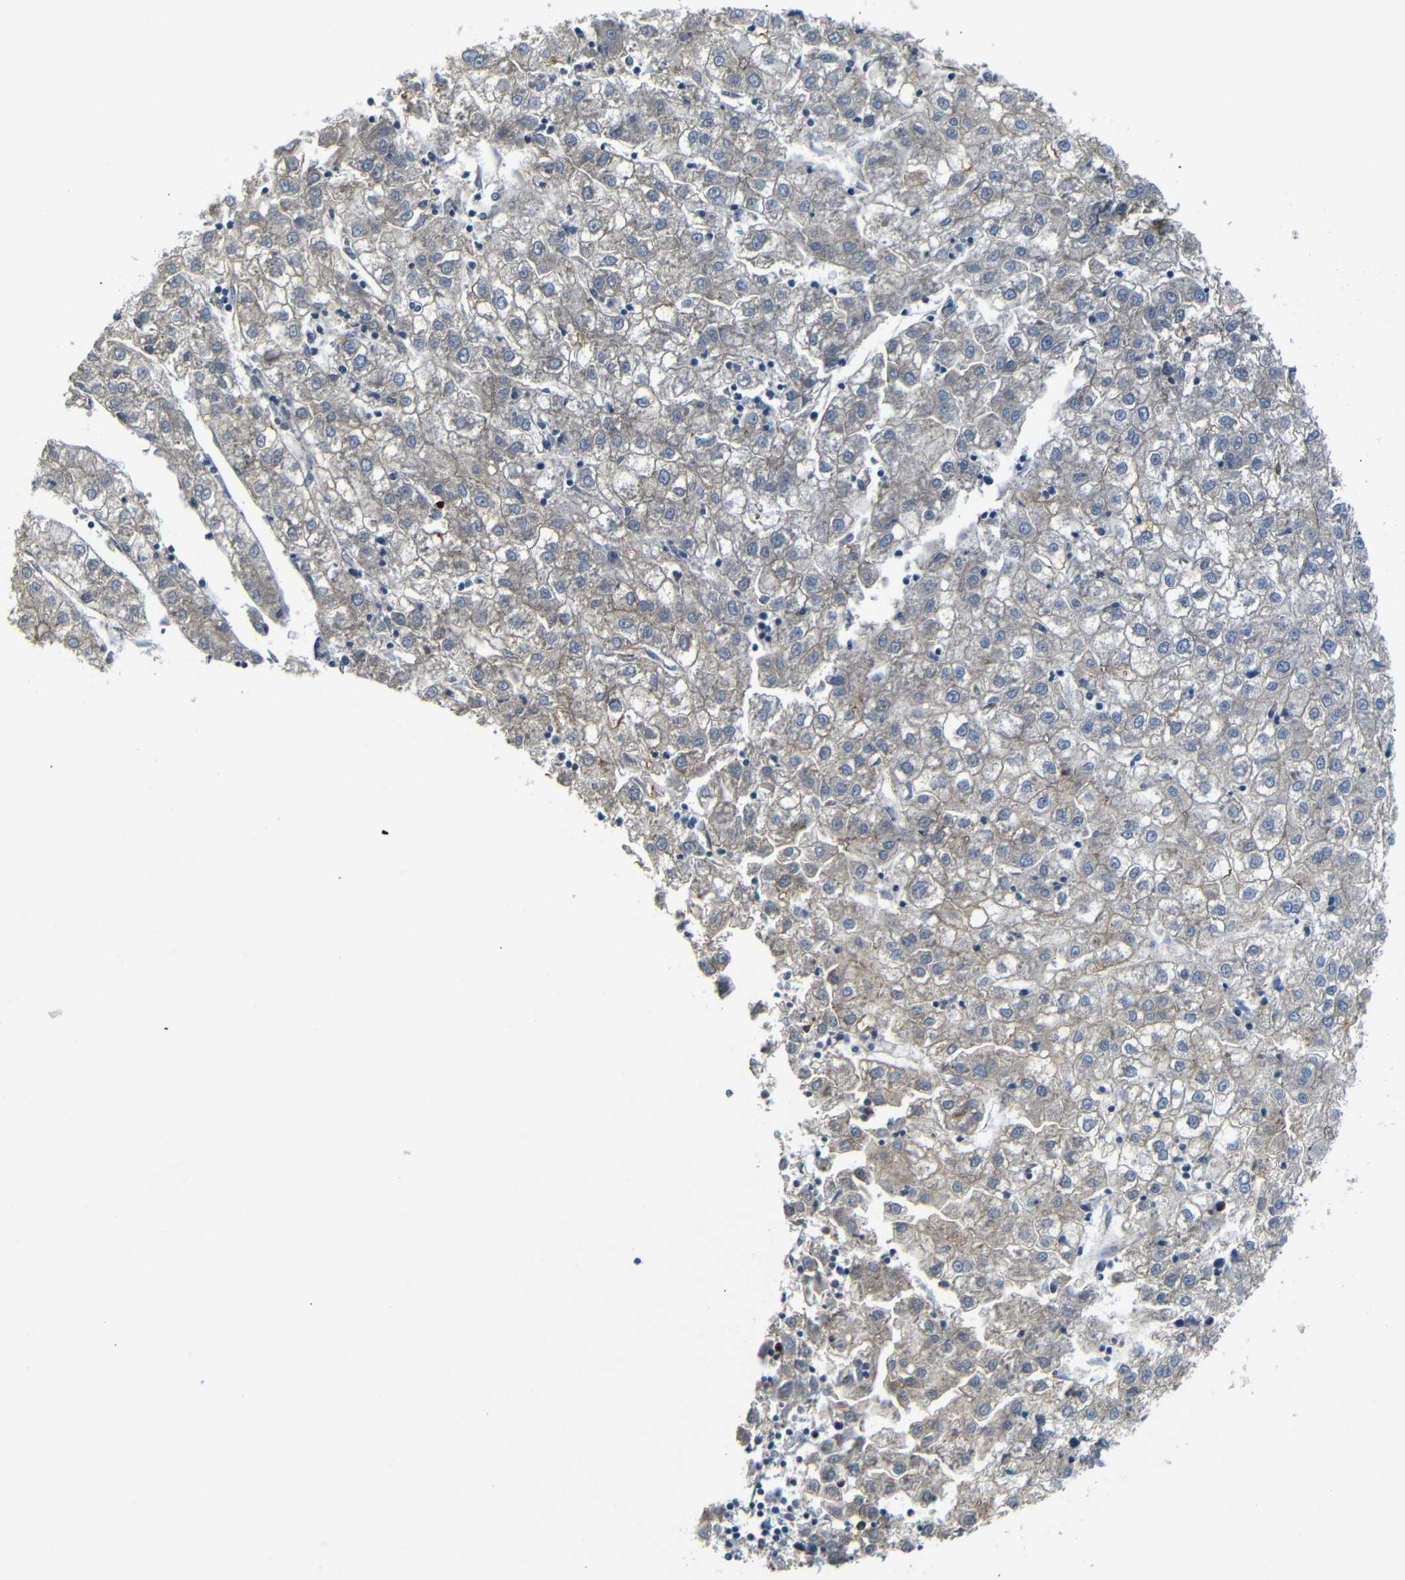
{"staining": {"intensity": "negative", "quantity": "none", "location": "none"}, "tissue": "liver cancer", "cell_type": "Tumor cells", "image_type": "cancer", "snomed": [{"axis": "morphology", "description": "Carcinoma, Hepatocellular, NOS"}, {"axis": "topography", "description": "Liver"}], "caption": "This is a micrograph of immunohistochemistry (IHC) staining of liver cancer, which shows no expression in tumor cells.", "gene": "MYO1B", "patient": {"sex": "male", "age": 72}}